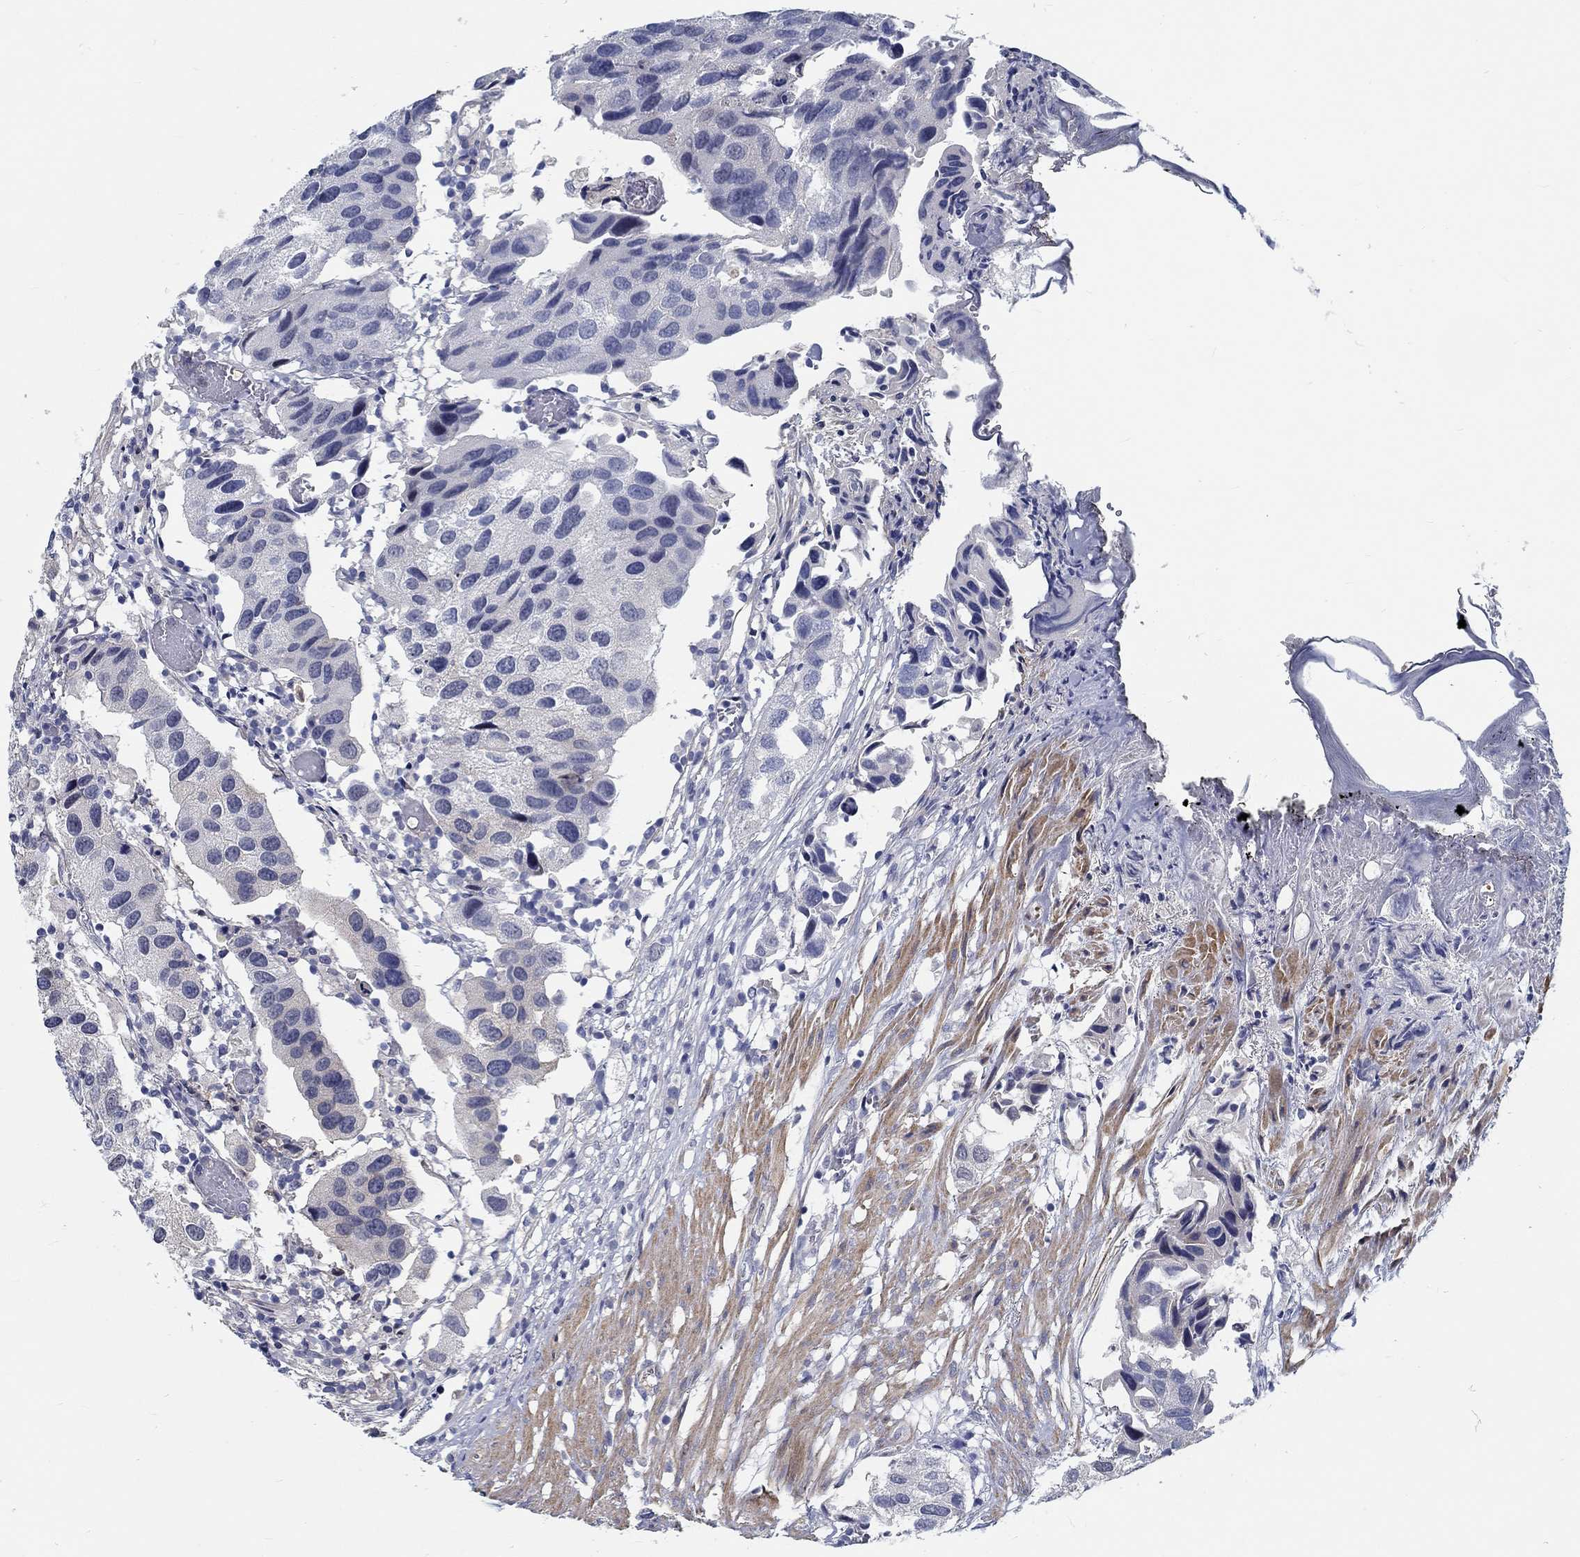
{"staining": {"intensity": "weak", "quantity": "<25%", "location": "cytoplasmic/membranous"}, "tissue": "urothelial cancer", "cell_type": "Tumor cells", "image_type": "cancer", "snomed": [{"axis": "morphology", "description": "Urothelial carcinoma, High grade"}, {"axis": "topography", "description": "Urinary bladder"}], "caption": "Micrograph shows no protein staining in tumor cells of urothelial cancer tissue. (Brightfield microscopy of DAB immunohistochemistry at high magnification).", "gene": "MYBPC1", "patient": {"sex": "male", "age": 79}}